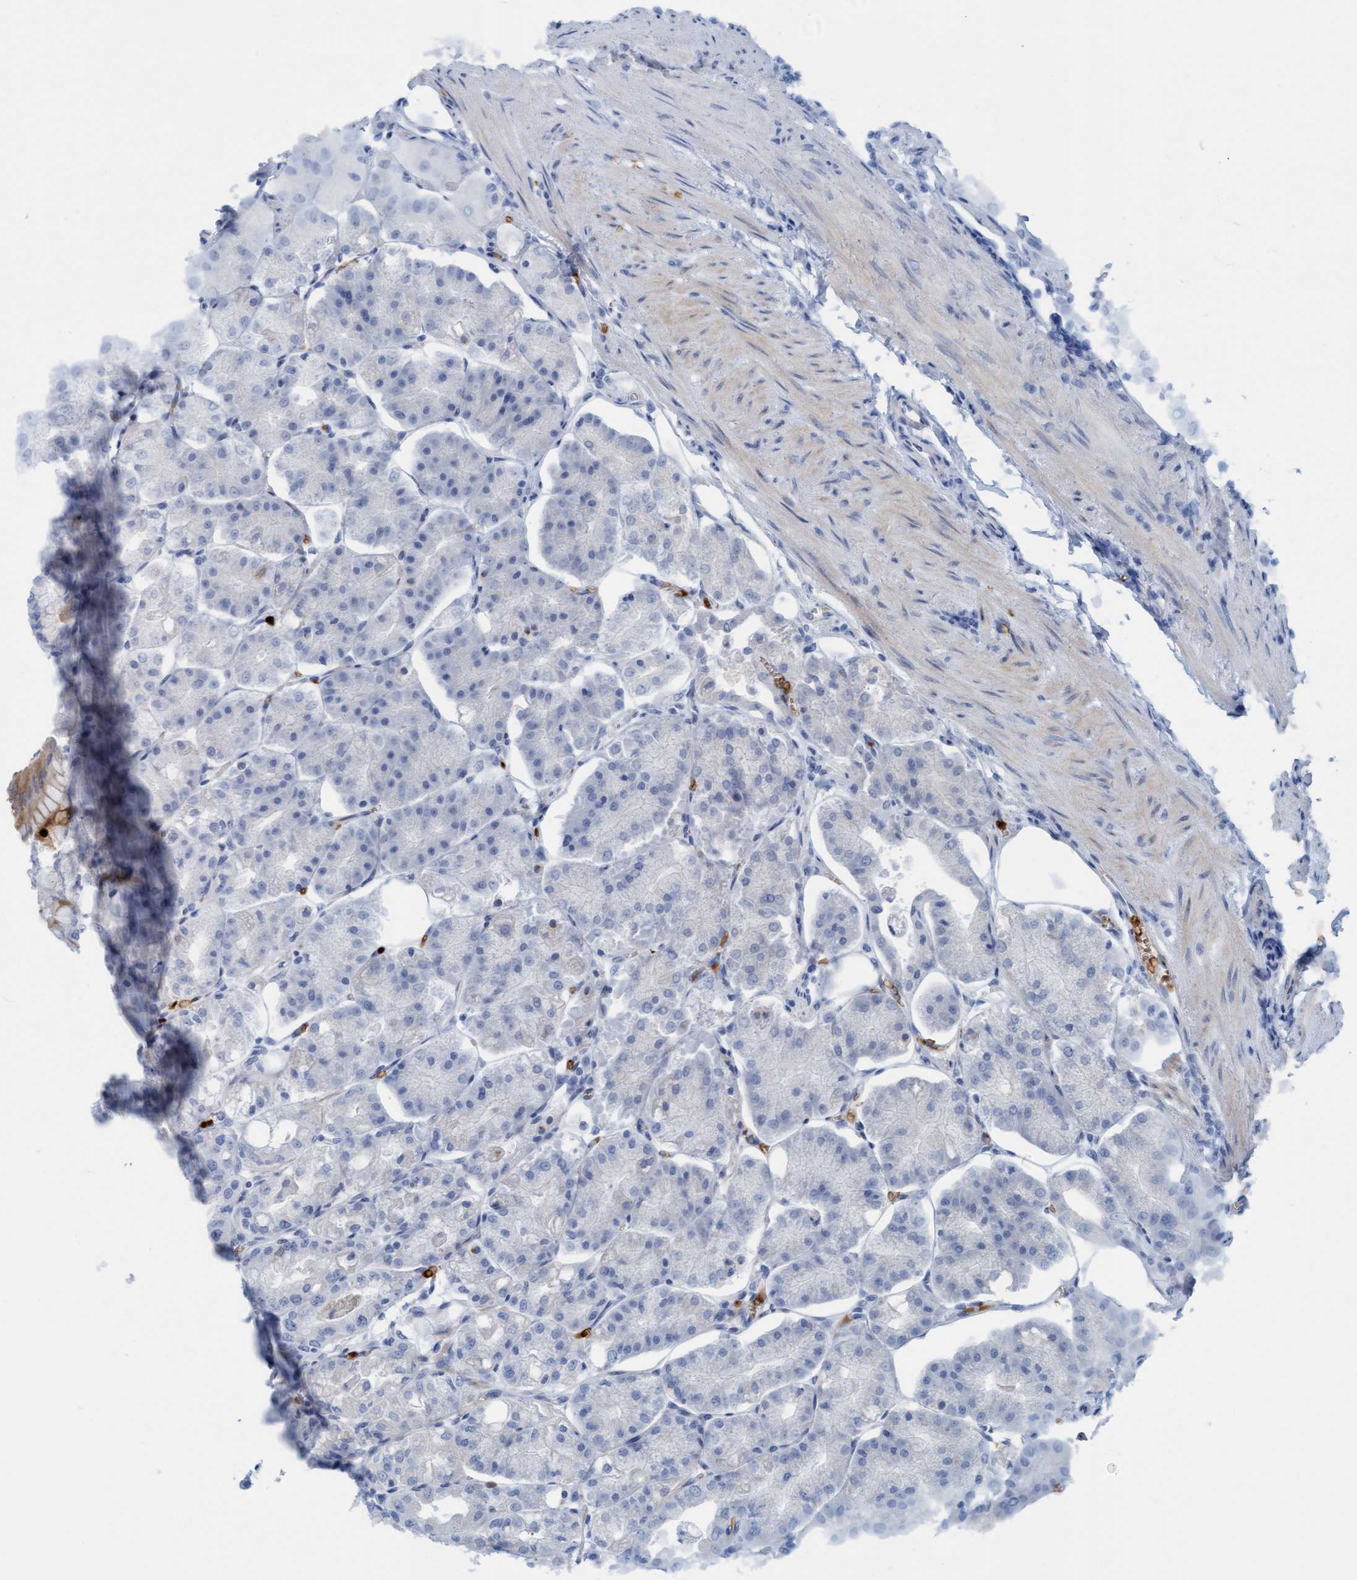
{"staining": {"intensity": "weak", "quantity": "<25%", "location": "cytoplasmic/membranous"}, "tissue": "stomach", "cell_type": "Glandular cells", "image_type": "normal", "snomed": [{"axis": "morphology", "description": "Normal tissue, NOS"}, {"axis": "topography", "description": "Stomach, lower"}], "caption": "DAB immunohistochemical staining of normal stomach demonstrates no significant staining in glandular cells. (DAB (3,3'-diaminobenzidine) immunohistochemistry visualized using brightfield microscopy, high magnification).", "gene": "P2RX5", "patient": {"sex": "male", "age": 71}}